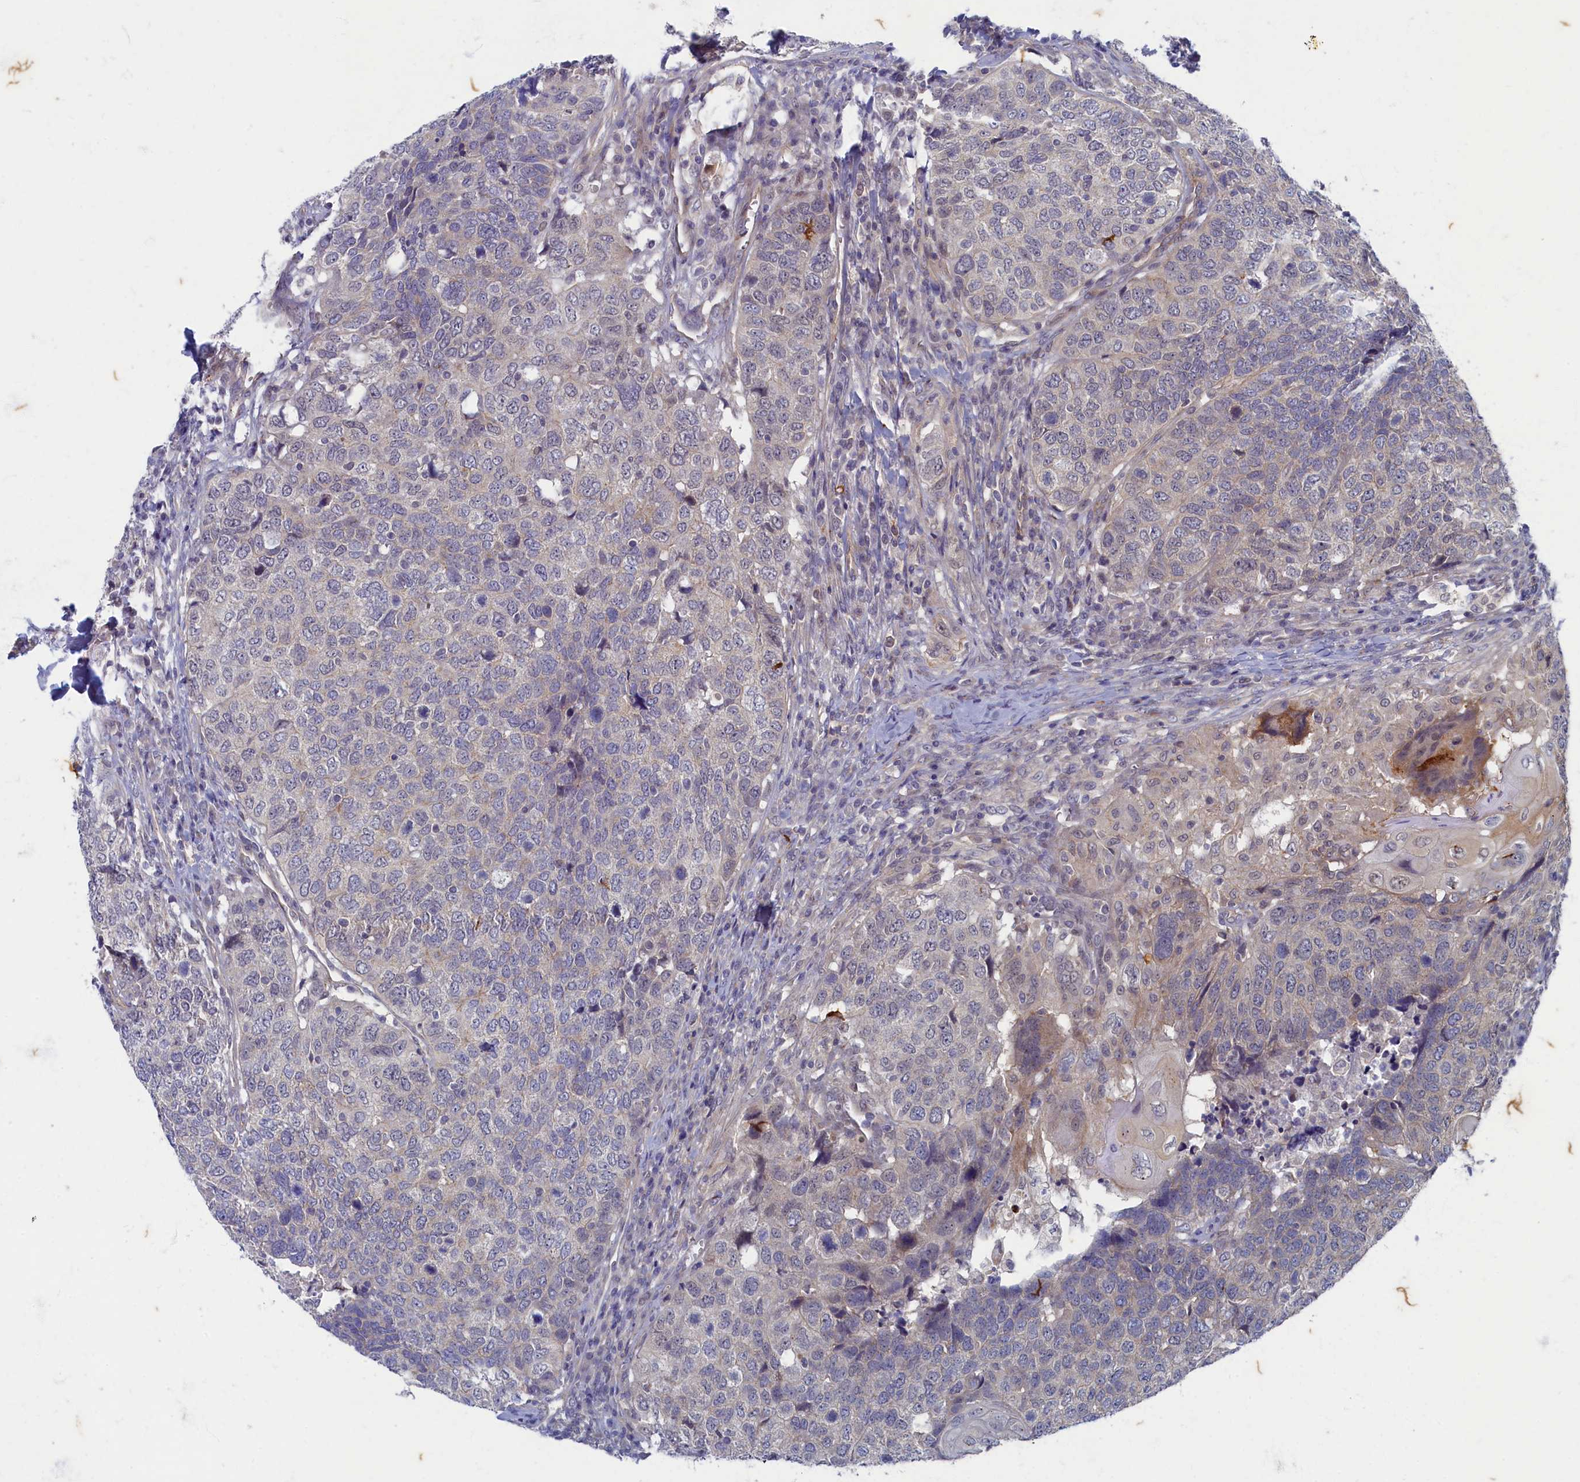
{"staining": {"intensity": "negative", "quantity": "none", "location": "none"}, "tissue": "head and neck cancer", "cell_type": "Tumor cells", "image_type": "cancer", "snomed": [{"axis": "morphology", "description": "Squamous cell carcinoma, NOS"}, {"axis": "topography", "description": "Head-Neck"}], "caption": "Micrograph shows no significant protein expression in tumor cells of head and neck cancer.", "gene": "WDR59", "patient": {"sex": "male", "age": 66}}